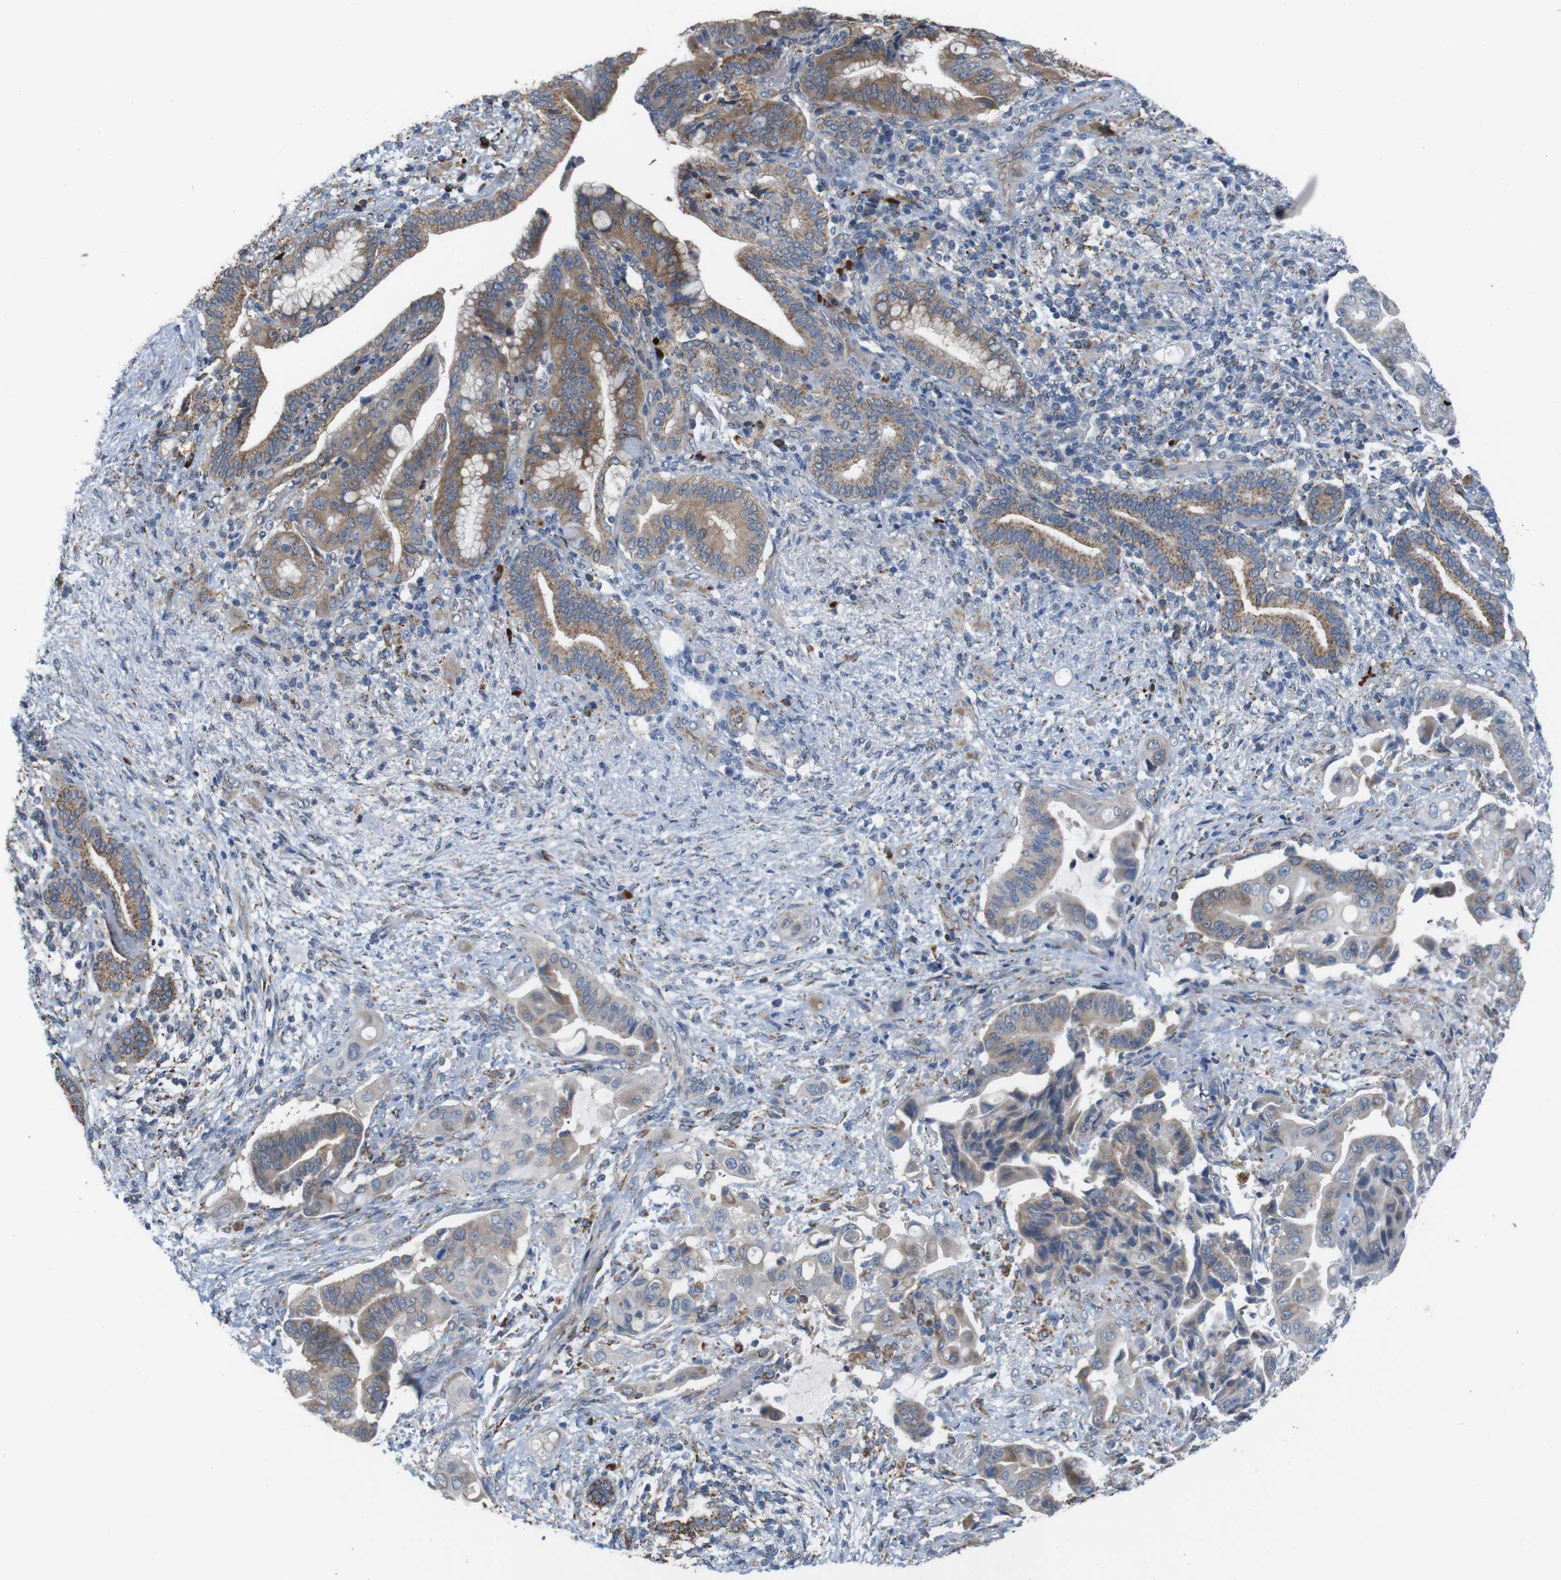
{"staining": {"intensity": "weak", "quantity": ">75%", "location": "cytoplasmic/membranous"}, "tissue": "liver cancer", "cell_type": "Tumor cells", "image_type": "cancer", "snomed": [{"axis": "morphology", "description": "Cholangiocarcinoma"}, {"axis": "topography", "description": "Liver"}], "caption": "Immunohistochemistry of cholangiocarcinoma (liver) shows low levels of weak cytoplasmic/membranous positivity in approximately >75% of tumor cells.", "gene": "PTPRR", "patient": {"sex": "female", "age": 61}}